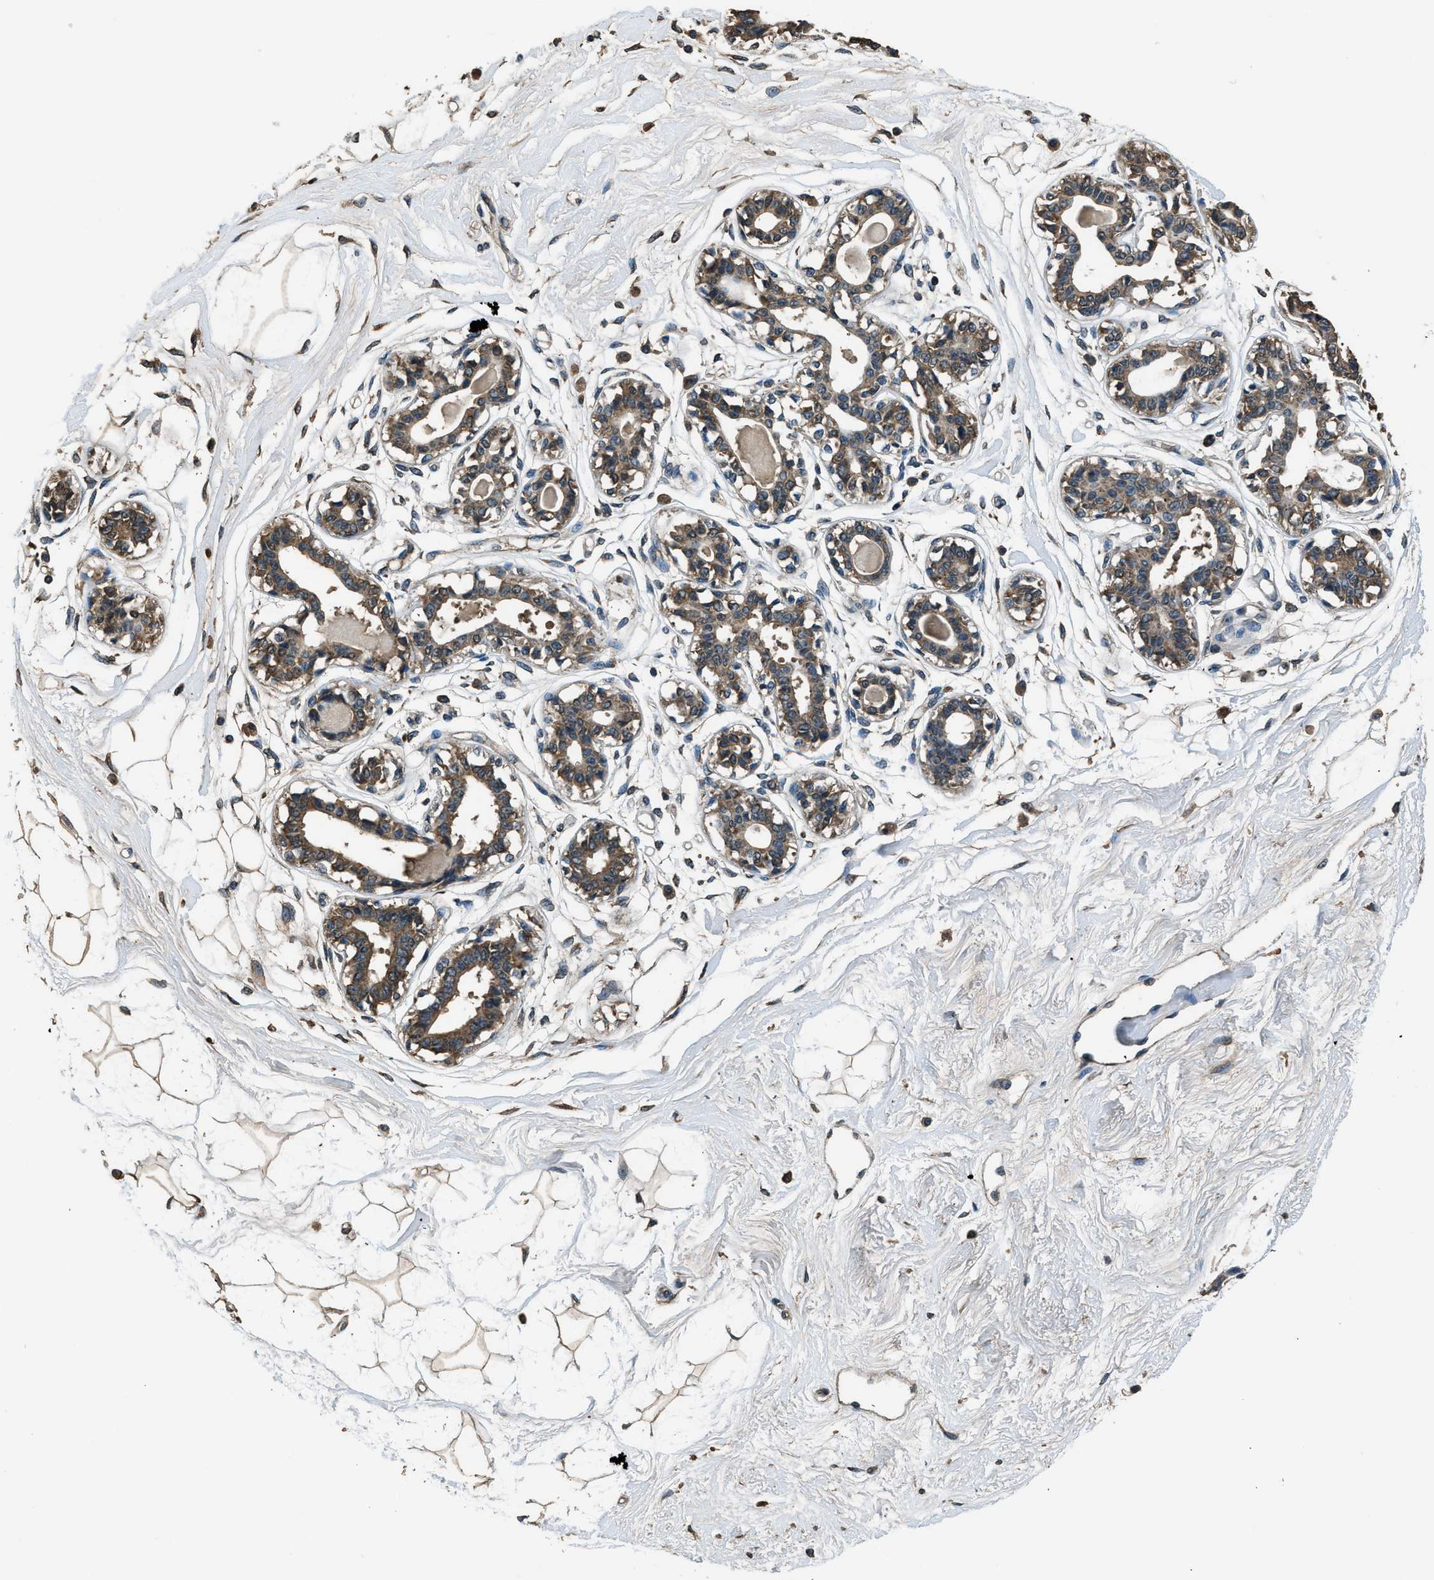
{"staining": {"intensity": "moderate", "quantity": ">75%", "location": "cytoplasmic/membranous"}, "tissue": "breast", "cell_type": "Adipocytes", "image_type": "normal", "snomed": [{"axis": "morphology", "description": "Normal tissue, NOS"}, {"axis": "topography", "description": "Breast"}], "caption": "Moderate cytoplasmic/membranous protein expression is identified in approximately >75% of adipocytes in breast.", "gene": "SALL3", "patient": {"sex": "female", "age": 45}}